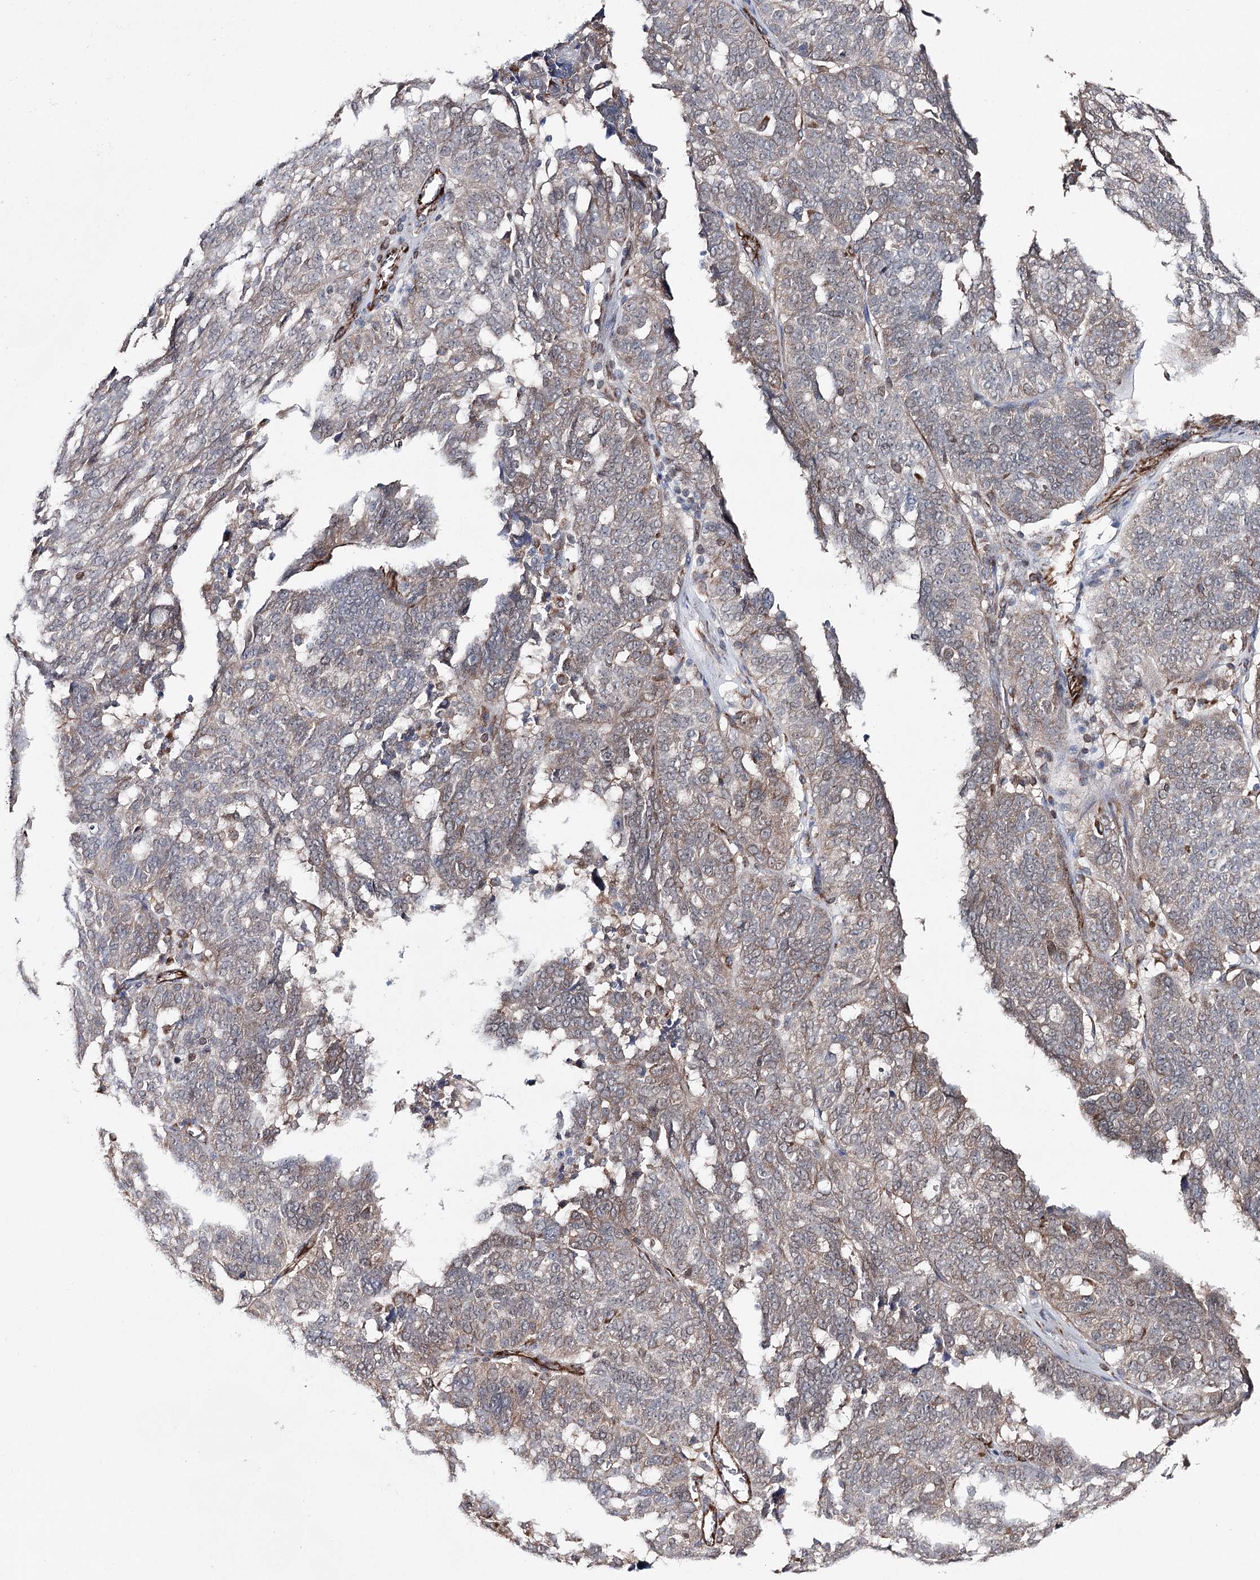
{"staining": {"intensity": "moderate", "quantity": "<25%", "location": "cytoplasmic/membranous,nuclear"}, "tissue": "ovarian cancer", "cell_type": "Tumor cells", "image_type": "cancer", "snomed": [{"axis": "morphology", "description": "Cystadenocarcinoma, serous, NOS"}, {"axis": "topography", "description": "Ovary"}], "caption": "Protein expression analysis of ovarian cancer (serous cystadenocarcinoma) reveals moderate cytoplasmic/membranous and nuclear positivity in approximately <25% of tumor cells. Using DAB (3,3'-diaminobenzidine) (brown) and hematoxylin (blue) stains, captured at high magnification using brightfield microscopy.", "gene": "MIB1", "patient": {"sex": "female", "age": 59}}